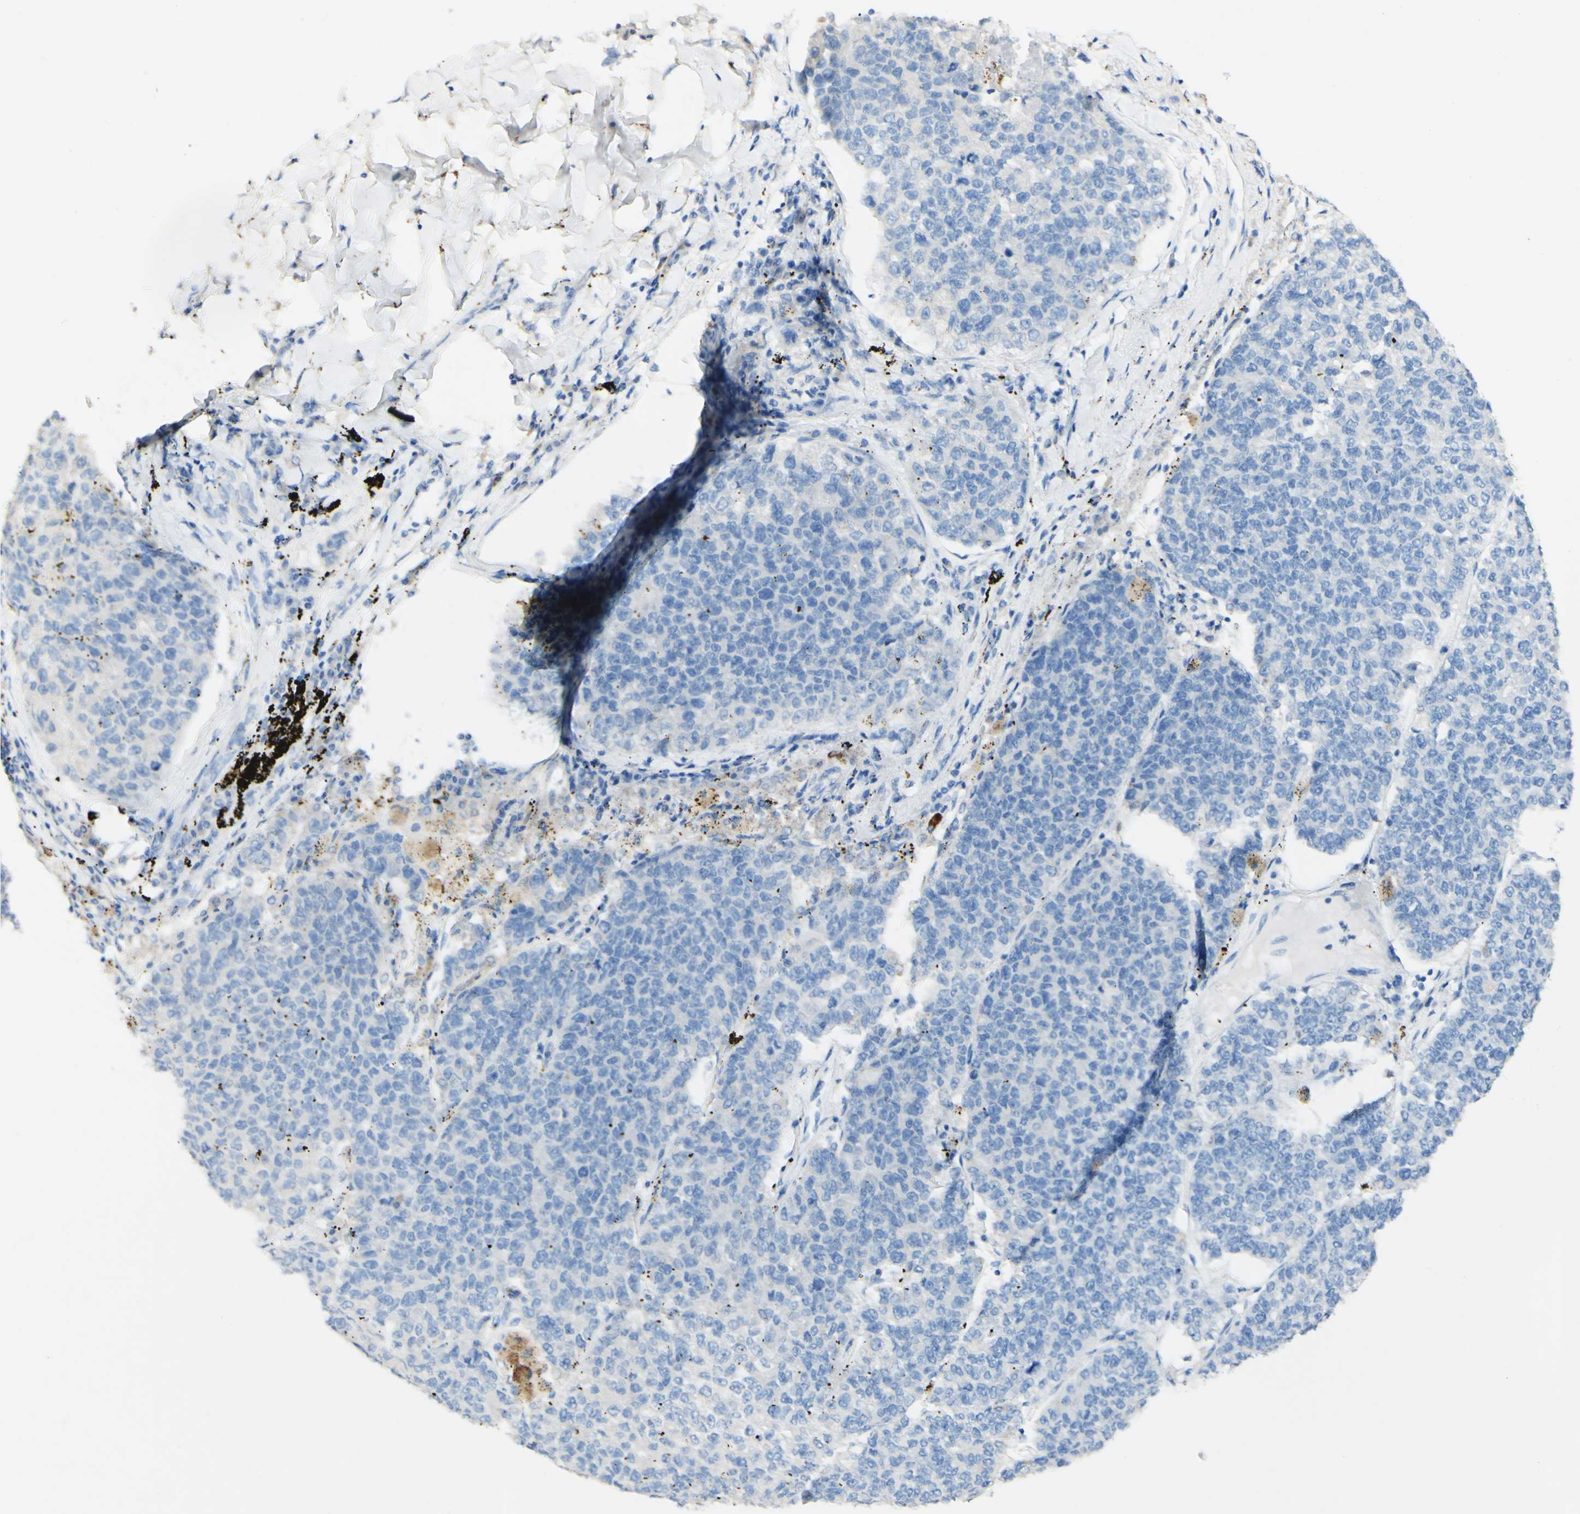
{"staining": {"intensity": "negative", "quantity": "none", "location": "none"}, "tissue": "lung cancer", "cell_type": "Tumor cells", "image_type": "cancer", "snomed": [{"axis": "morphology", "description": "Adenocarcinoma, NOS"}, {"axis": "topography", "description": "Lung"}], "caption": "A high-resolution photomicrograph shows immunohistochemistry (IHC) staining of lung cancer (adenocarcinoma), which demonstrates no significant staining in tumor cells.", "gene": "FGF4", "patient": {"sex": "male", "age": 49}}